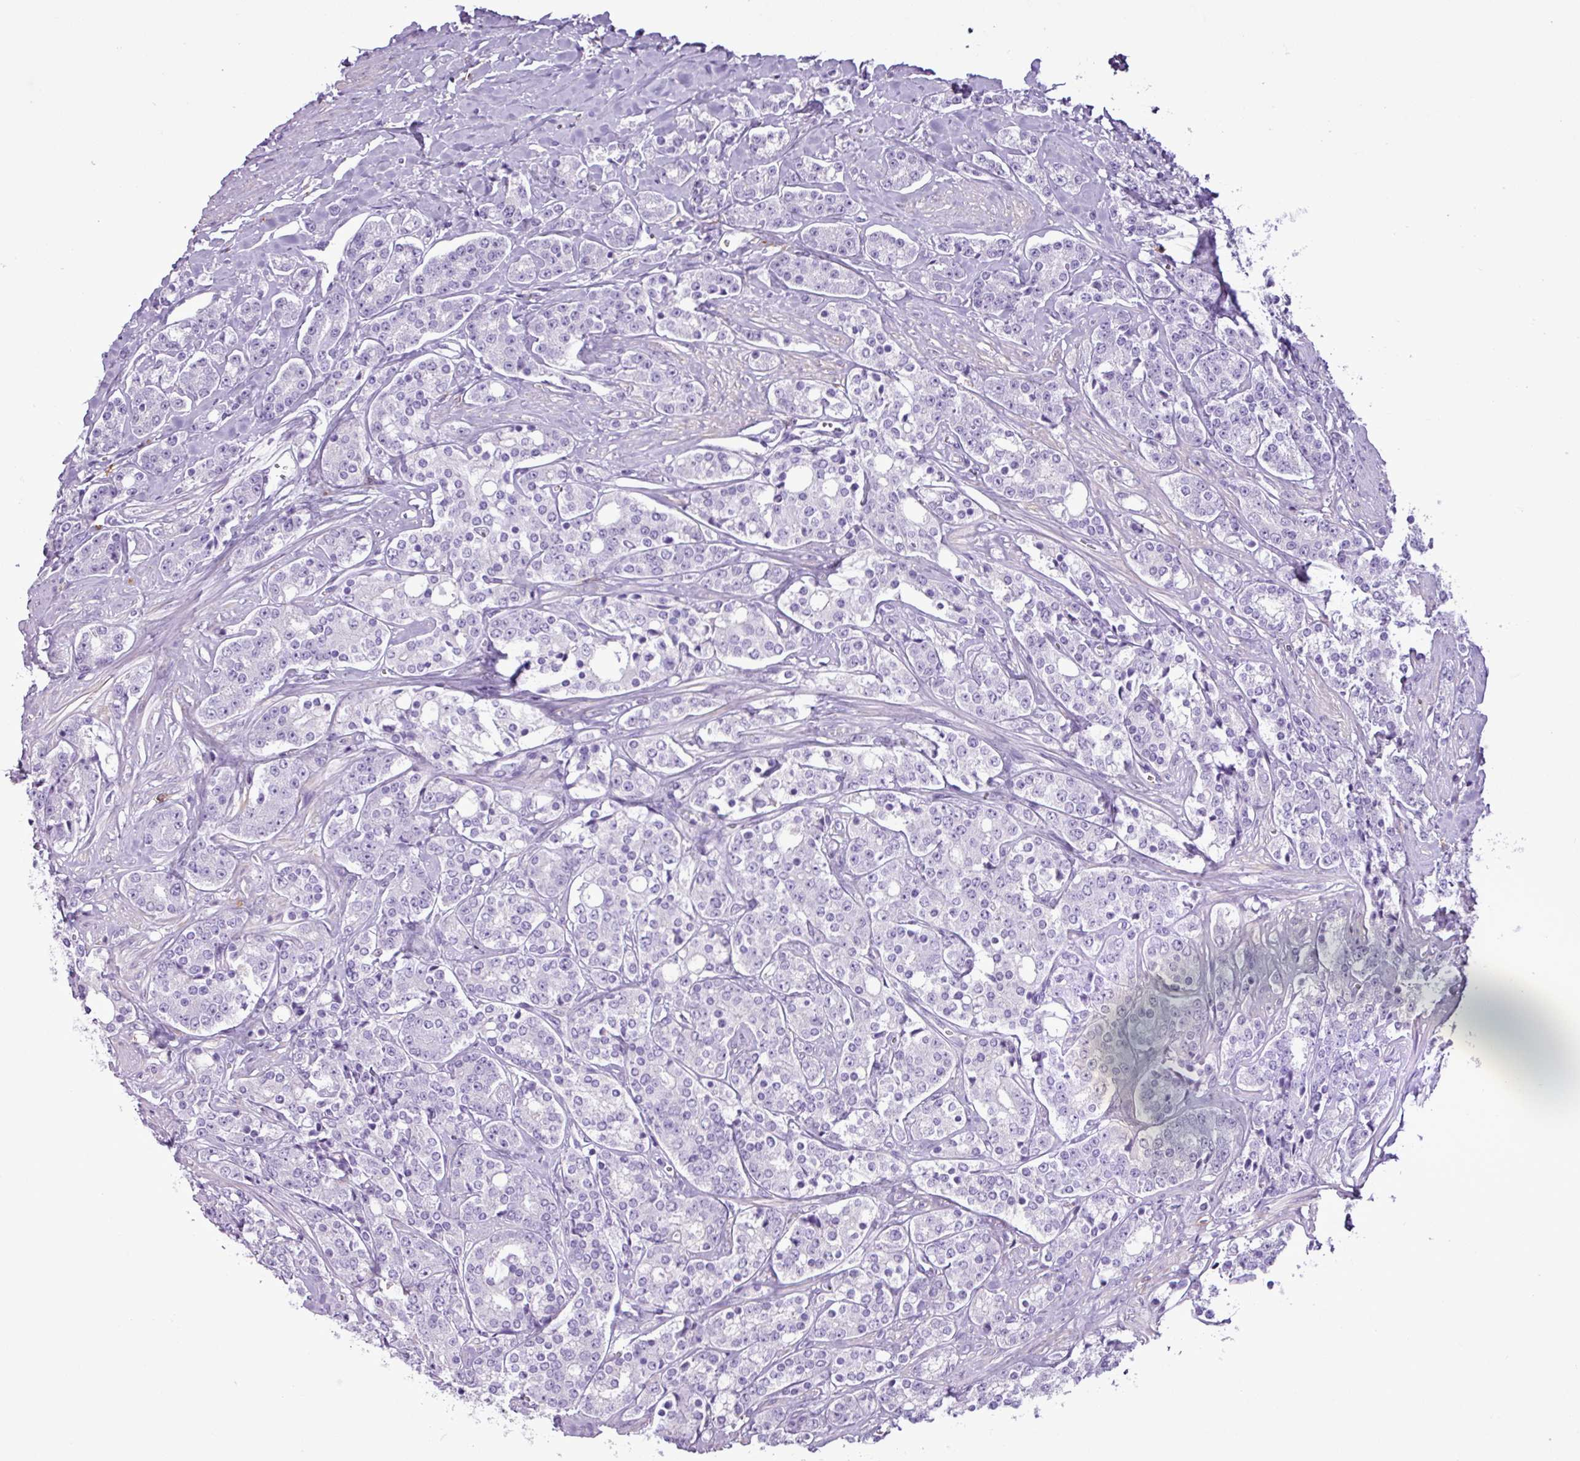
{"staining": {"intensity": "negative", "quantity": "none", "location": "none"}, "tissue": "prostate cancer", "cell_type": "Tumor cells", "image_type": "cancer", "snomed": [{"axis": "morphology", "description": "Adenocarcinoma, High grade"}, {"axis": "topography", "description": "Prostate"}], "caption": "Immunohistochemistry (IHC) of human prostate cancer reveals no expression in tumor cells.", "gene": "TMEM200C", "patient": {"sex": "male", "age": 62}}